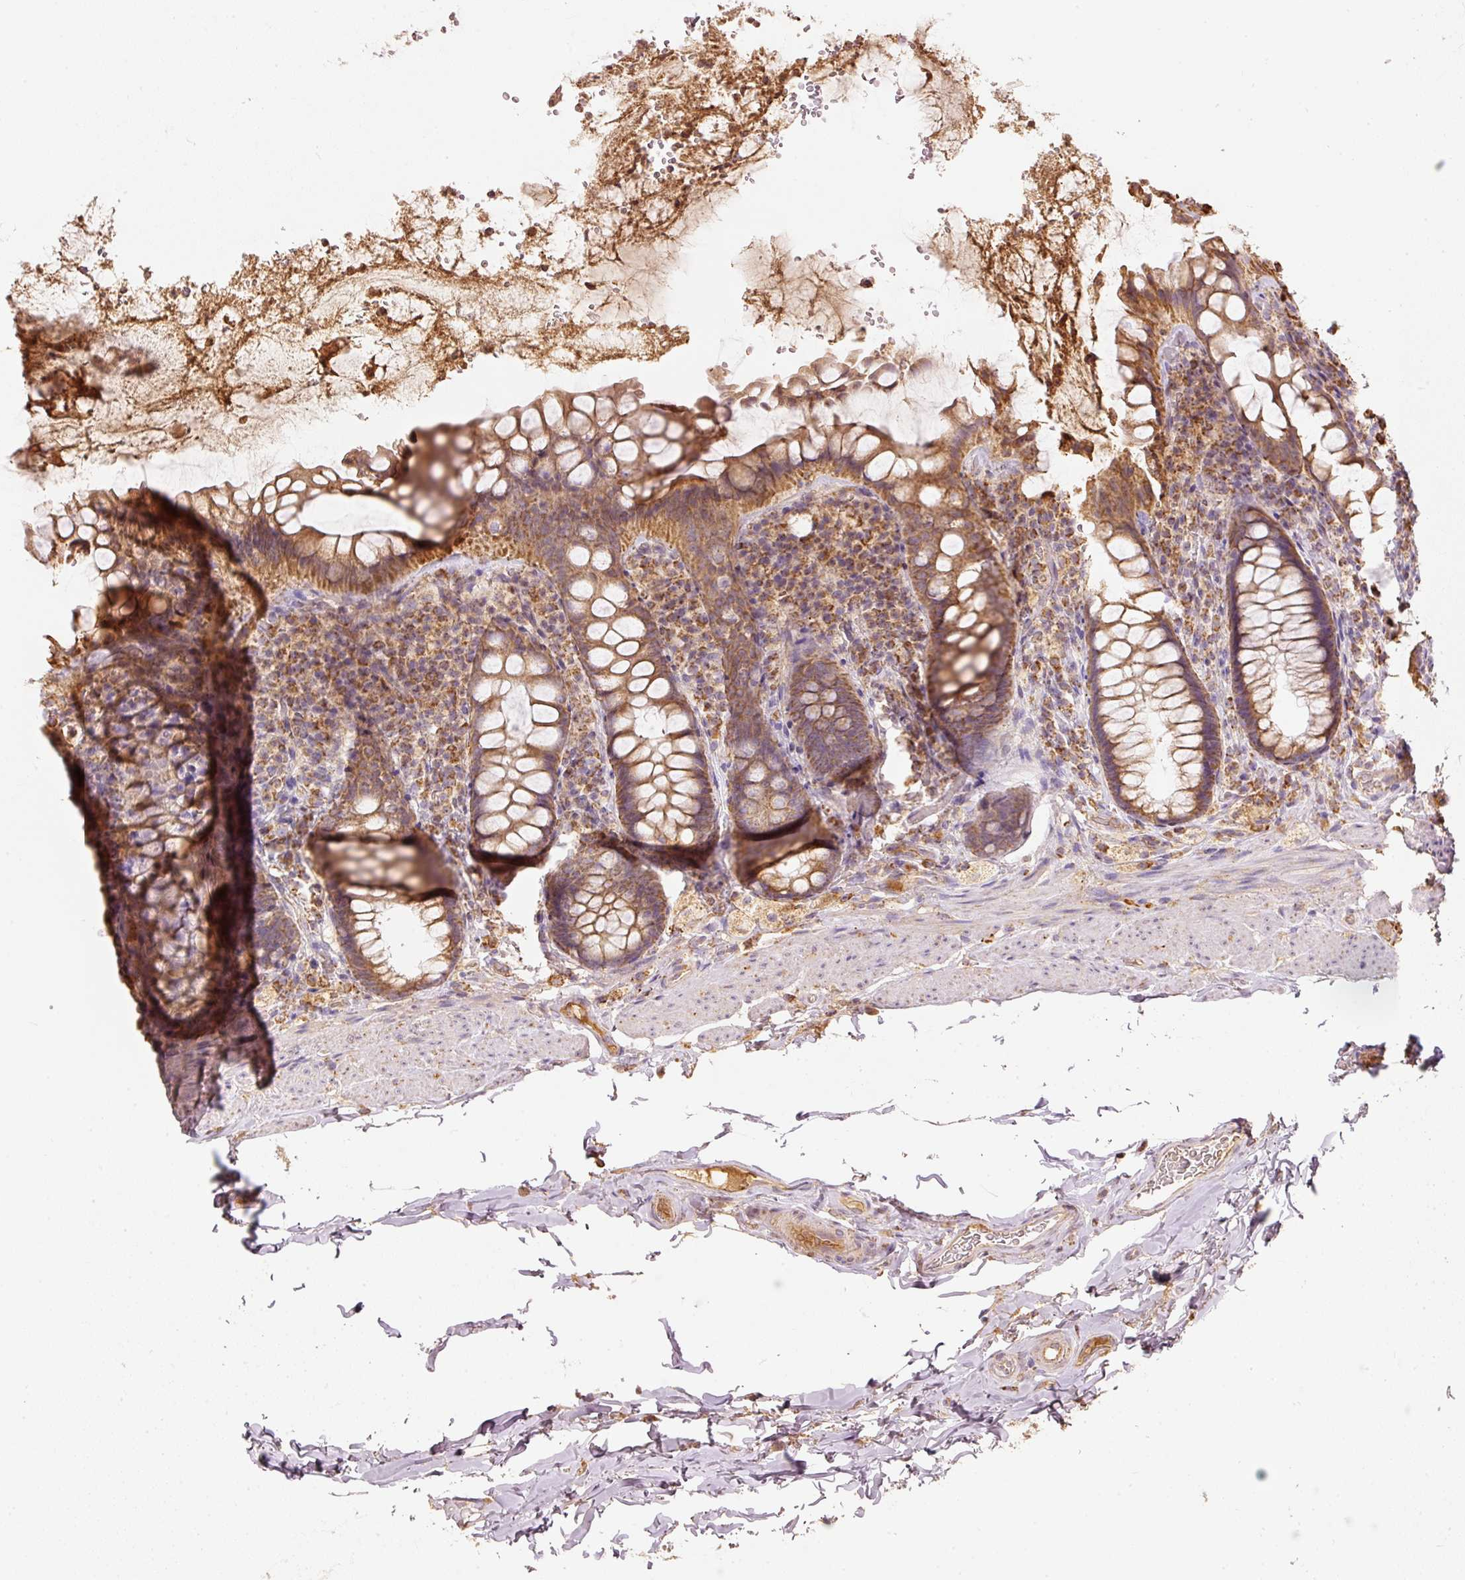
{"staining": {"intensity": "moderate", "quantity": ">75%", "location": "cytoplasmic/membranous"}, "tissue": "rectum", "cell_type": "Glandular cells", "image_type": "normal", "snomed": [{"axis": "morphology", "description": "Normal tissue, NOS"}, {"axis": "topography", "description": "Rectum"}], "caption": "Protein analysis of normal rectum exhibits moderate cytoplasmic/membranous expression in about >75% of glandular cells.", "gene": "PSENEN", "patient": {"sex": "female", "age": 69}}